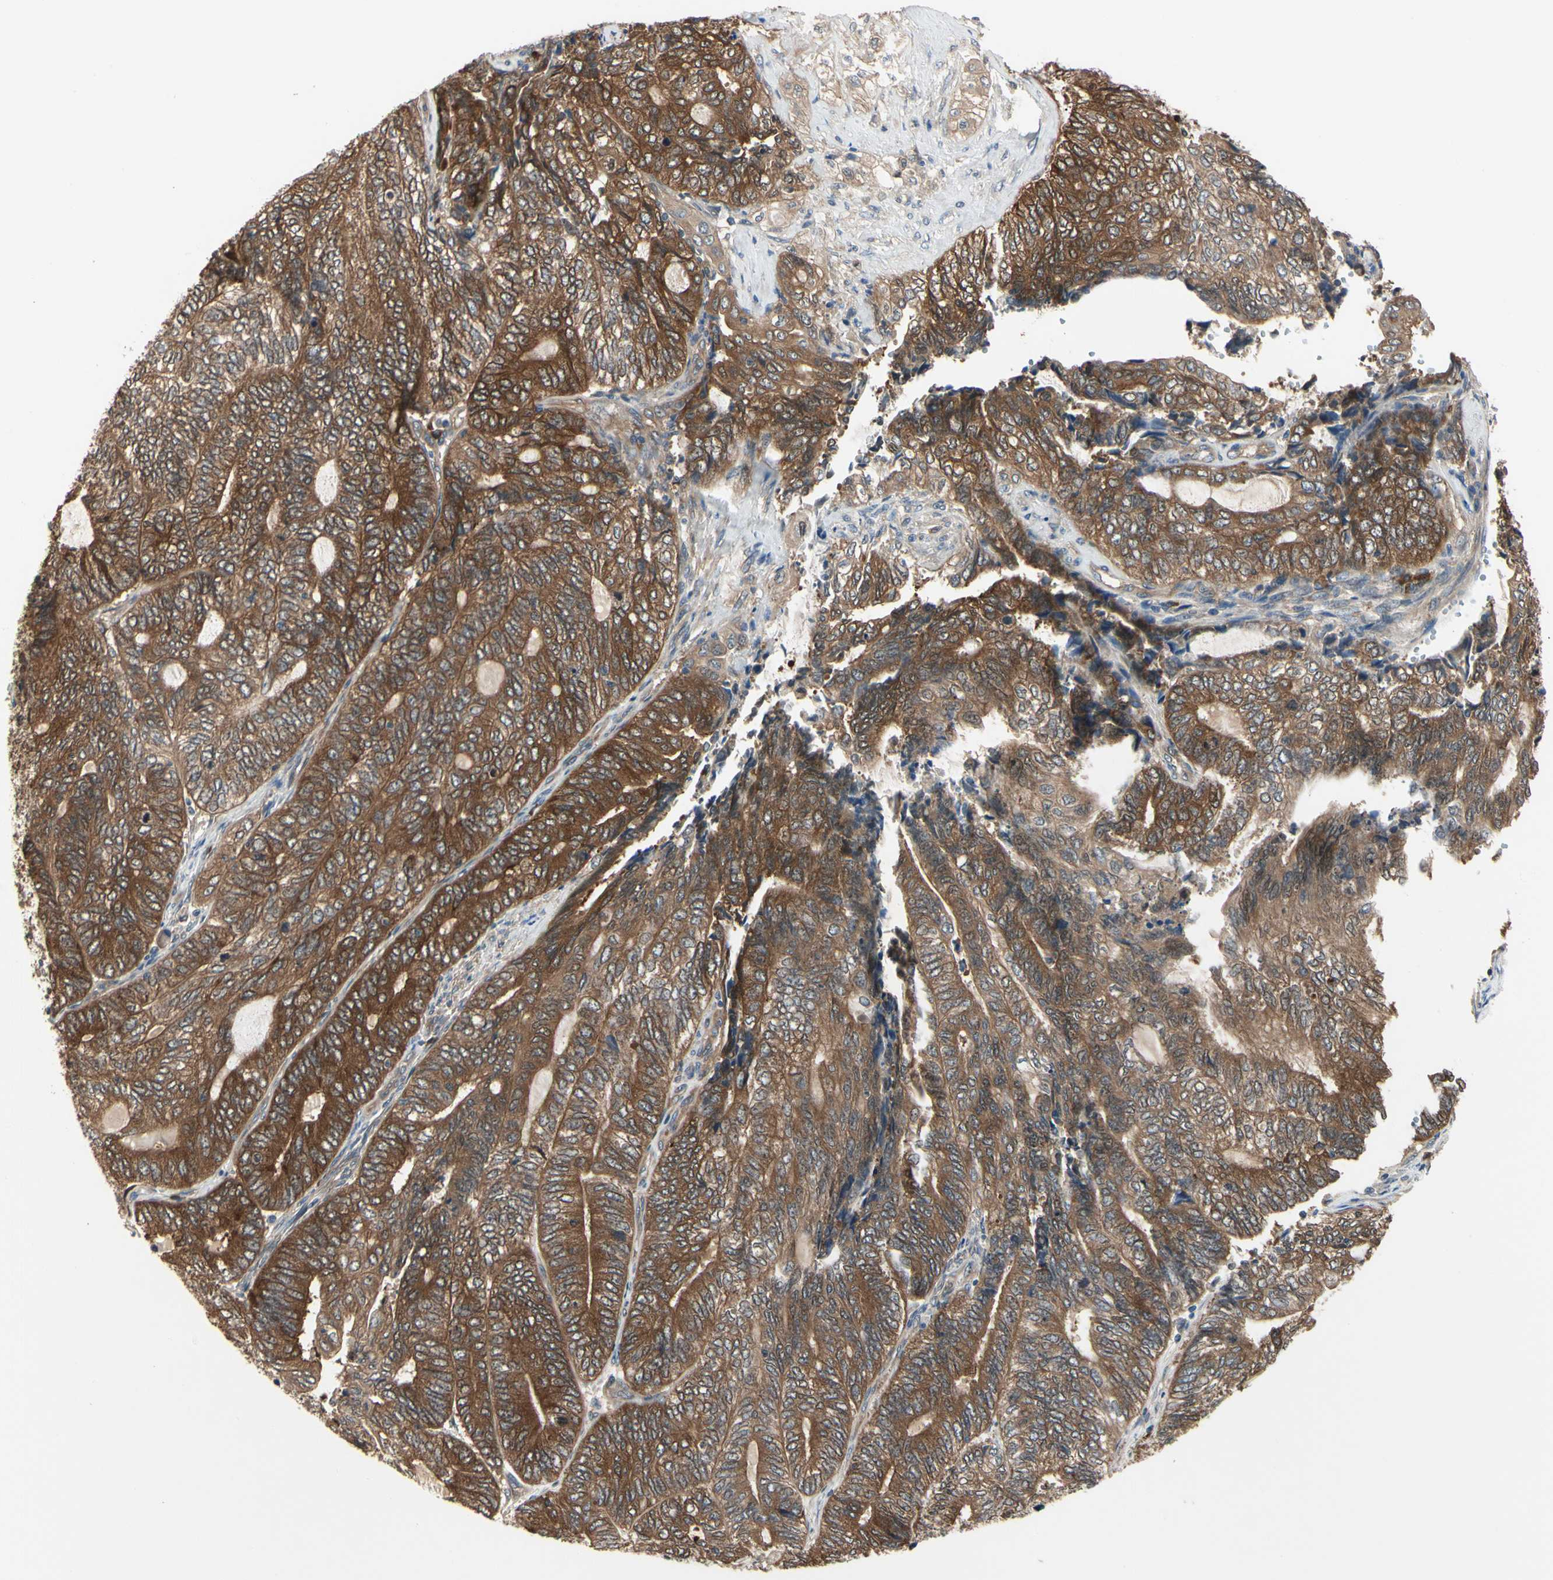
{"staining": {"intensity": "strong", "quantity": ">75%", "location": "cytoplasmic/membranous"}, "tissue": "endometrial cancer", "cell_type": "Tumor cells", "image_type": "cancer", "snomed": [{"axis": "morphology", "description": "Adenocarcinoma, NOS"}, {"axis": "topography", "description": "Uterus"}, {"axis": "topography", "description": "Endometrium"}], "caption": "A brown stain labels strong cytoplasmic/membranous staining of a protein in human endometrial adenocarcinoma tumor cells.", "gene": "NME1-NME2", "patient": {"sex": "female", "age": 70}}